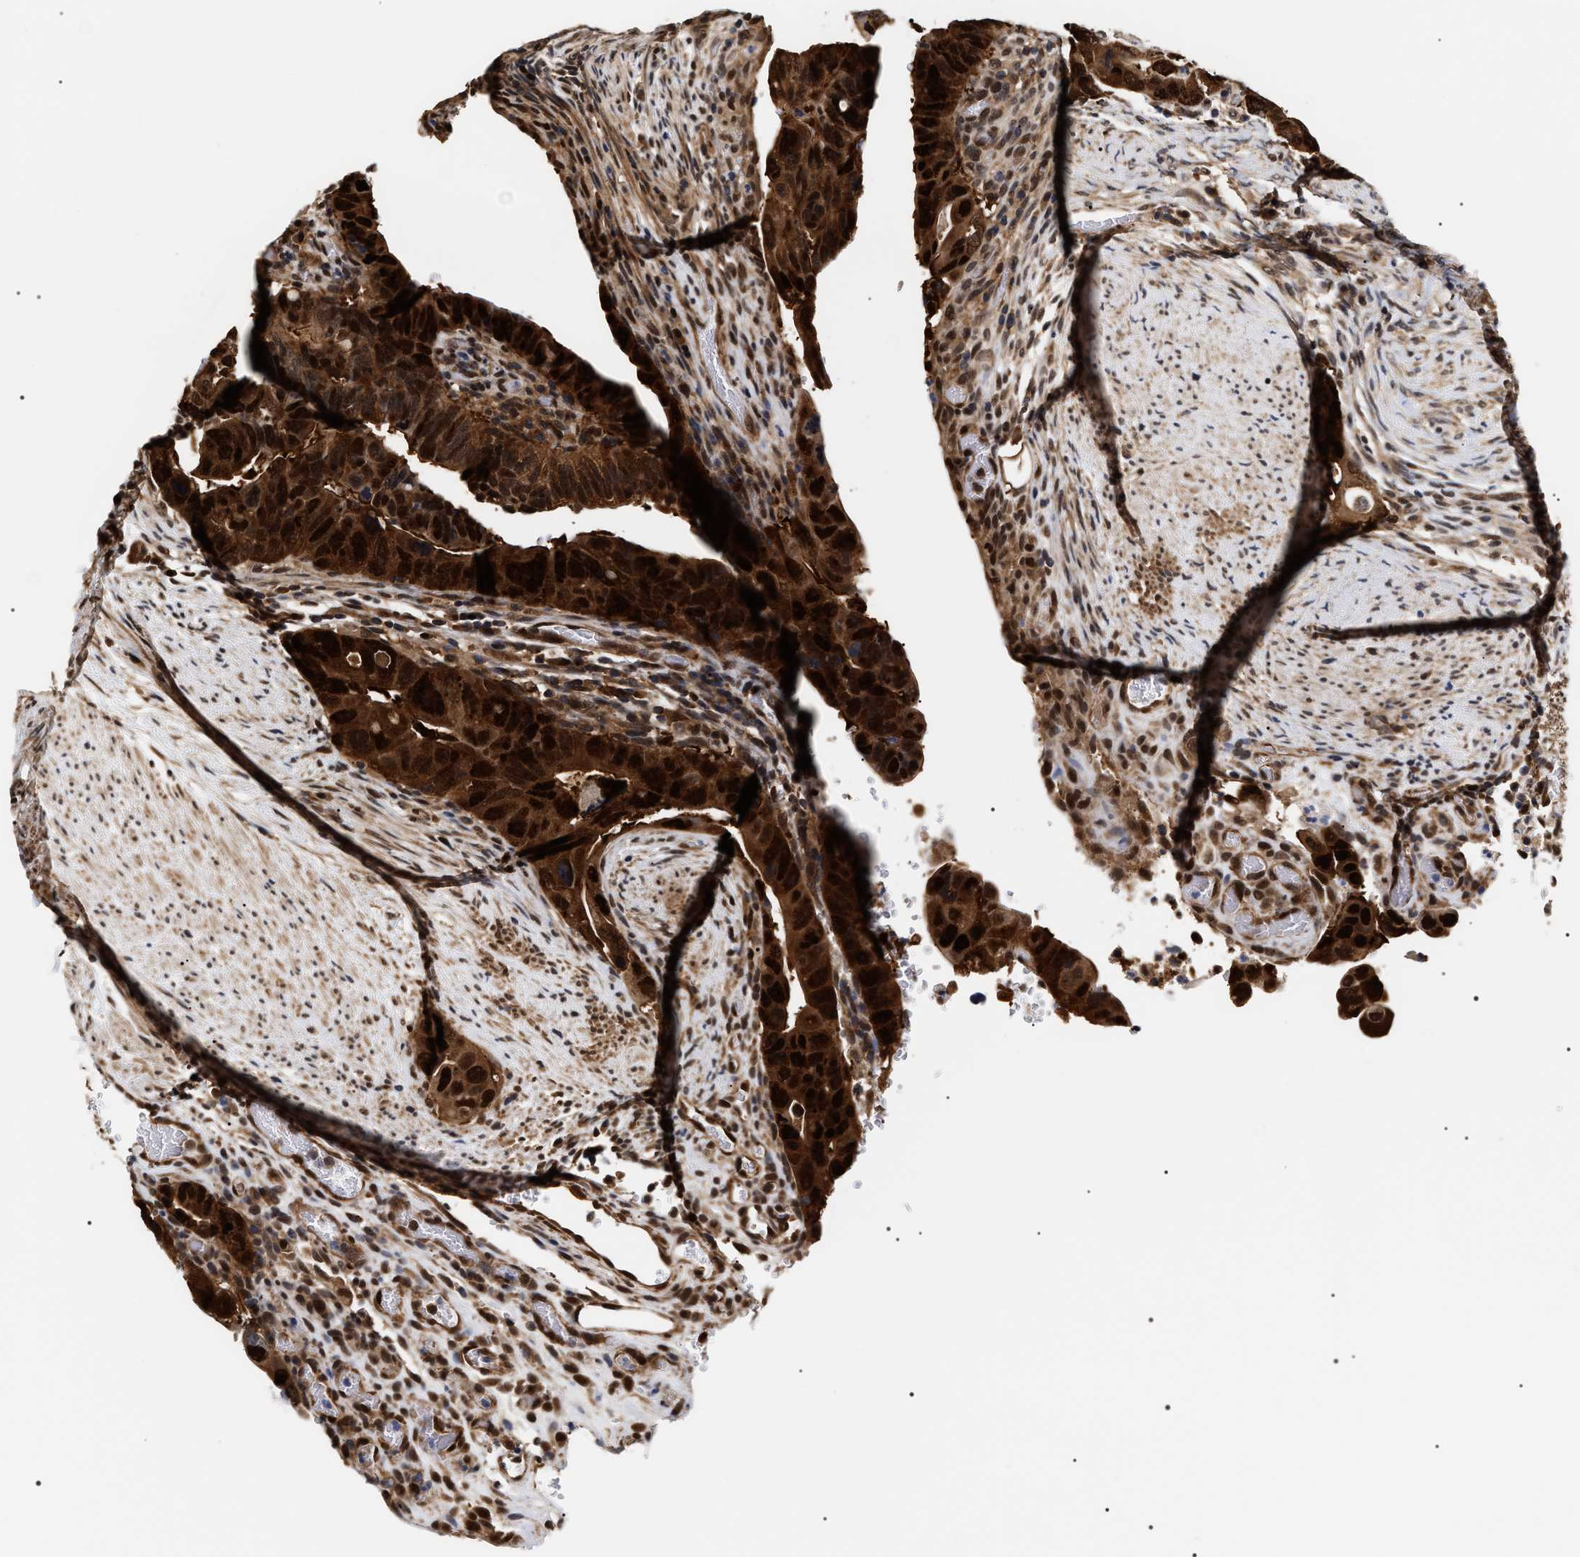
{"staining": {"intensity": "strong", "quantity": ">75%", "location": "cytoplasmic/membranous,nuclear"}, "tissue": "colorectal cancer", "cell_type": "Tumor cells", "image_type": "cancer", "snomed": [{"axis": "morphology", "description": "Adenocarcinoma, NOS"}, {"axis": "topography", "description": "Rectum"}], "caption": "Brown immunohistochemical staining in colorectal adenocarcinoma exhibits strong cytoplasmic/membranous and nuclear positivity in approximately >75% of tumor cells.", "gene": "BAG6", "patient": {"sex": "male", "age": 53}}